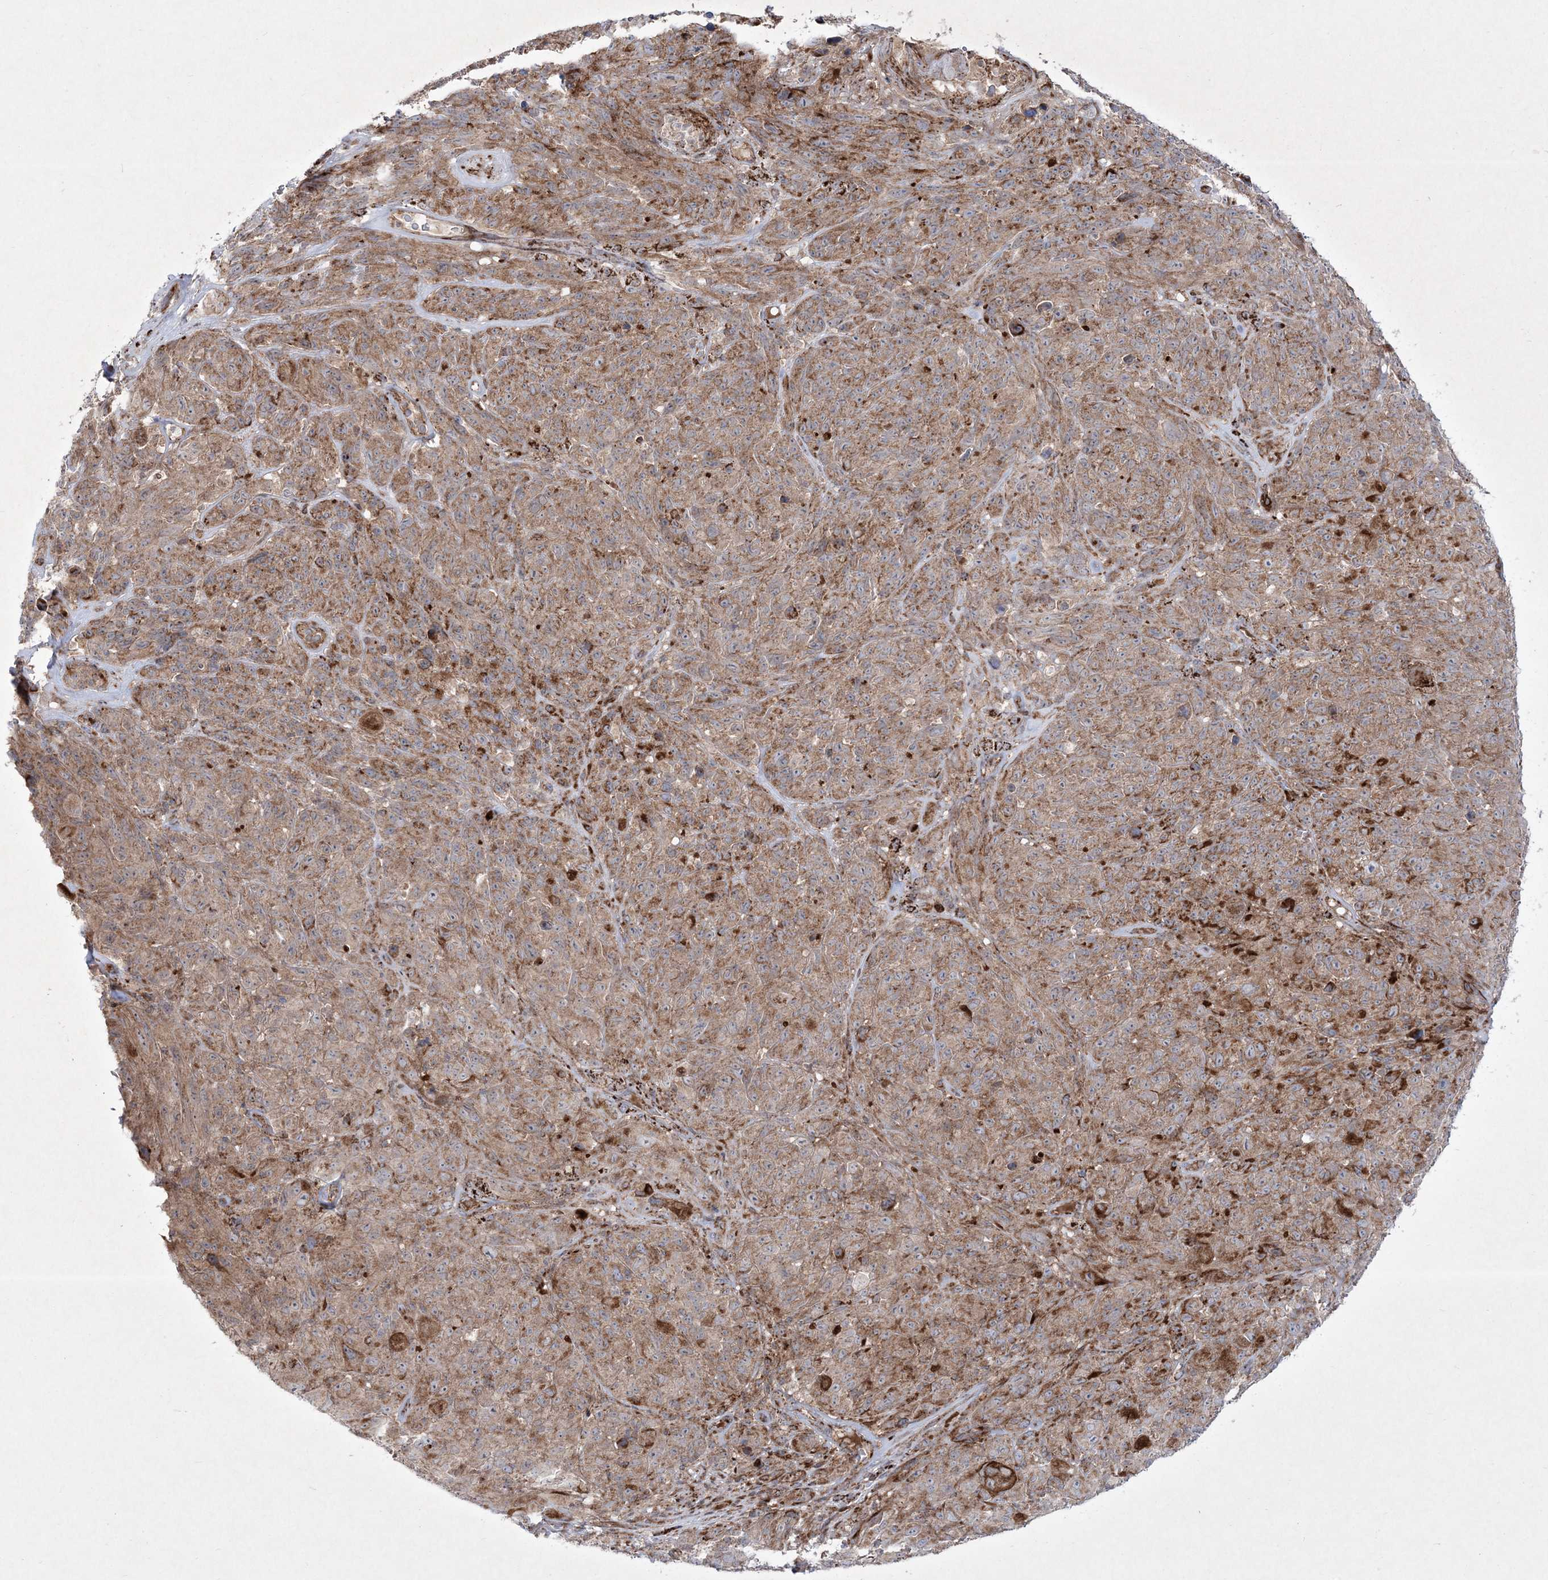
{"staining": {"intensity": "moderate", "quantity": ">75%", "location": "cytoplasmic/membranous"}, "tissue": "melanoma", "cell_type": "Tumor cells", "image_type": "cancer", "snomed": [{"axis": "morphology", "description": "Malignant melanoma, NOS"}, {"axis": "topography", "description": "Skin of head"}], "caption": "Brown immunohistochemical staining in malignant melanoma shows moderate cytoplasmic/membranous expression in approximately >75% of tumor cells.", "gene": "RICTOR", "patient": {"sex": "male", "age": 96}}